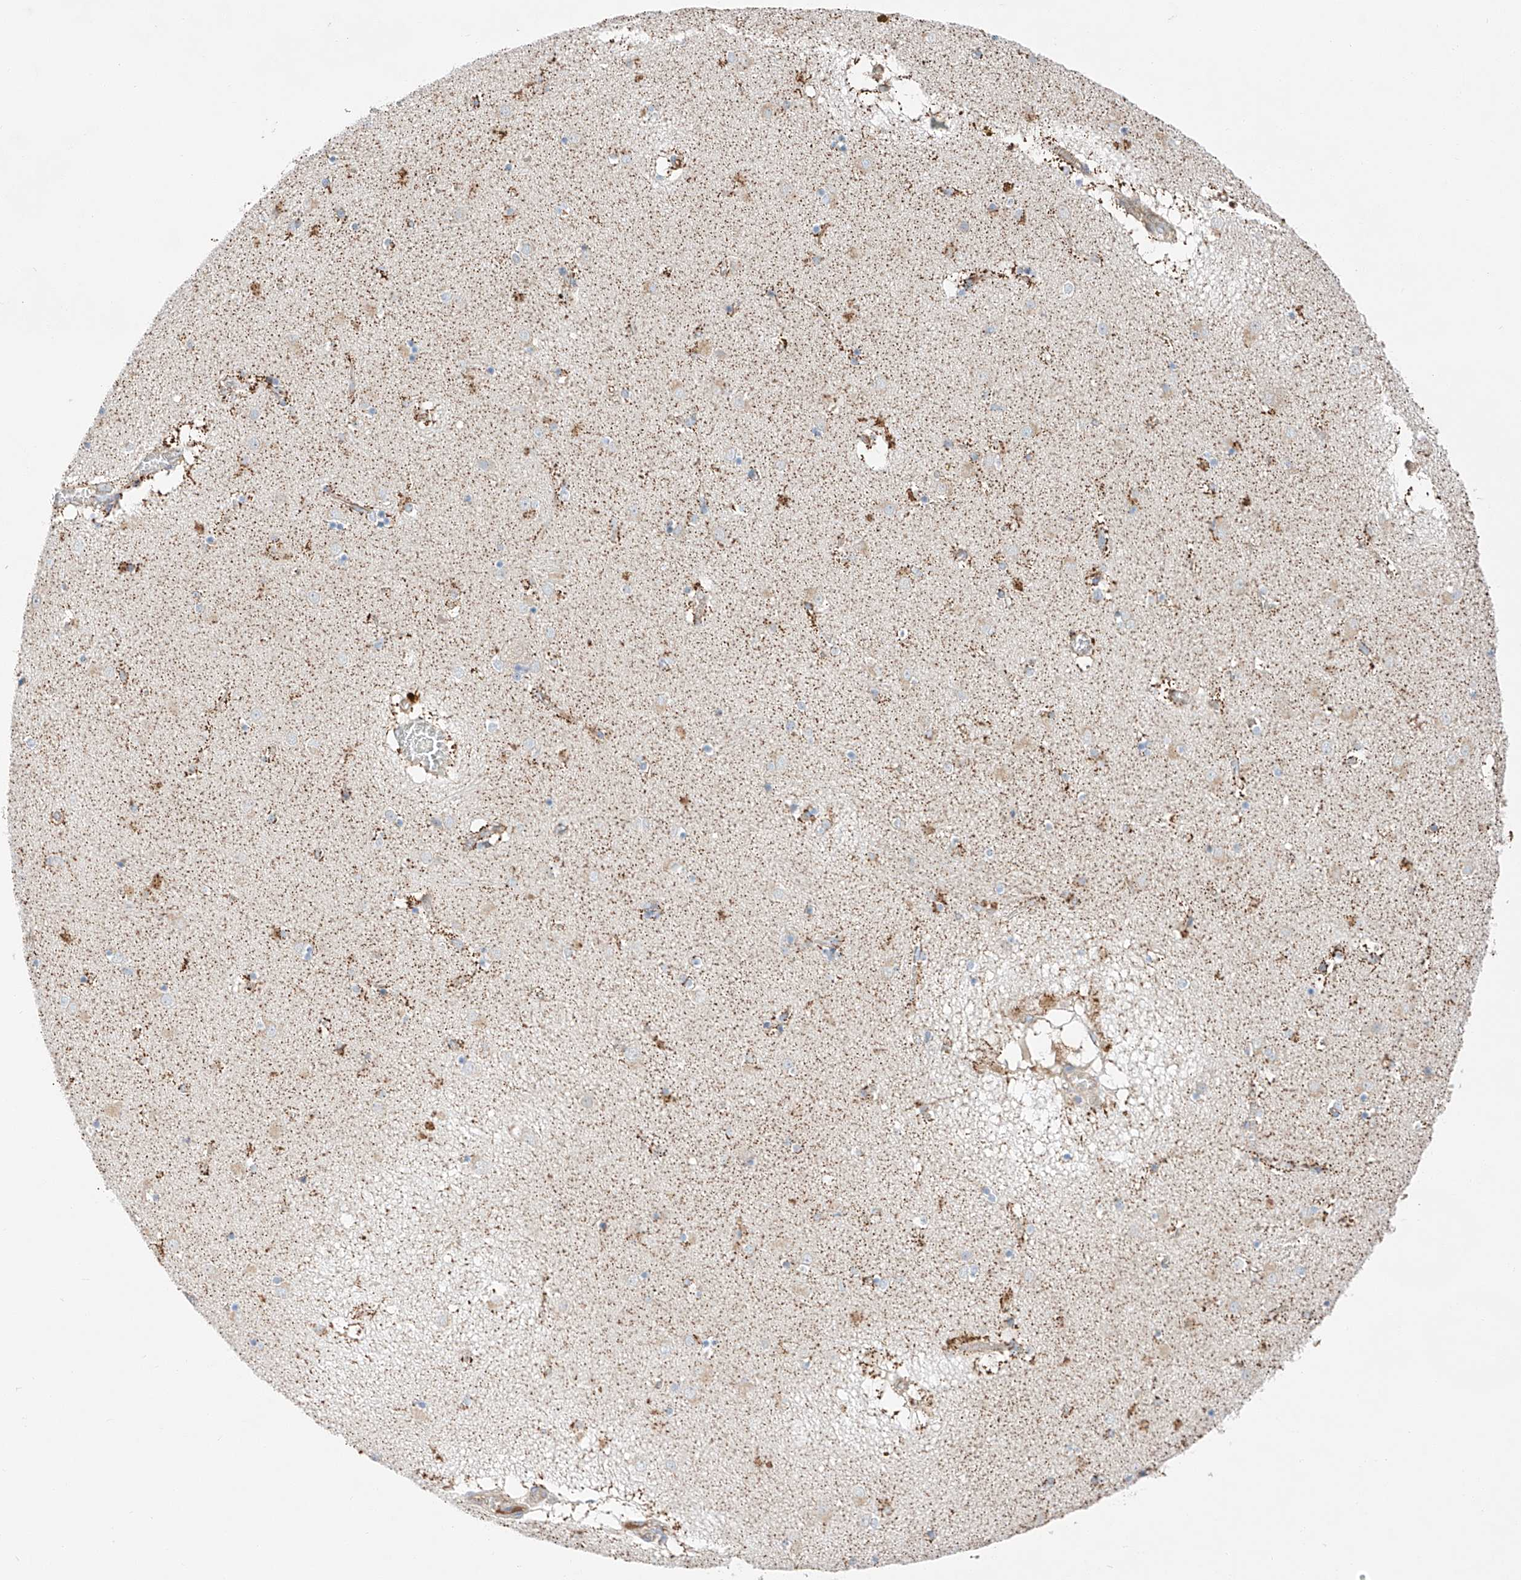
{"staining": {"intensity": "moderate", "quantity": "<25%", "location": "cytoplasmic/membranous"}, "tissue": "caudate", "cell_type": "Glial cells", "image_type": "normal", "snomed": [{"axis": "morphology", "description": "Normal tissue, NOS"}, {"axis": "topography", "description": "Lateral ventricle wall"}], "caption": "Immunohistochemistry staining of unremarkable caudate, which shows low levels of moderate cytoplasmic/membranous positivity in approximately <25% of glial cells indicating moderate cytoplasmic/membranous protein expression. The staining was performed using DAB (3,3'-diaminobenzidine) (brown) for protein detection and nuclei were counterstained in hematoxylin (blue).", "gene": "RUSC1", "patient": {"sex": "male", "age": 70}}